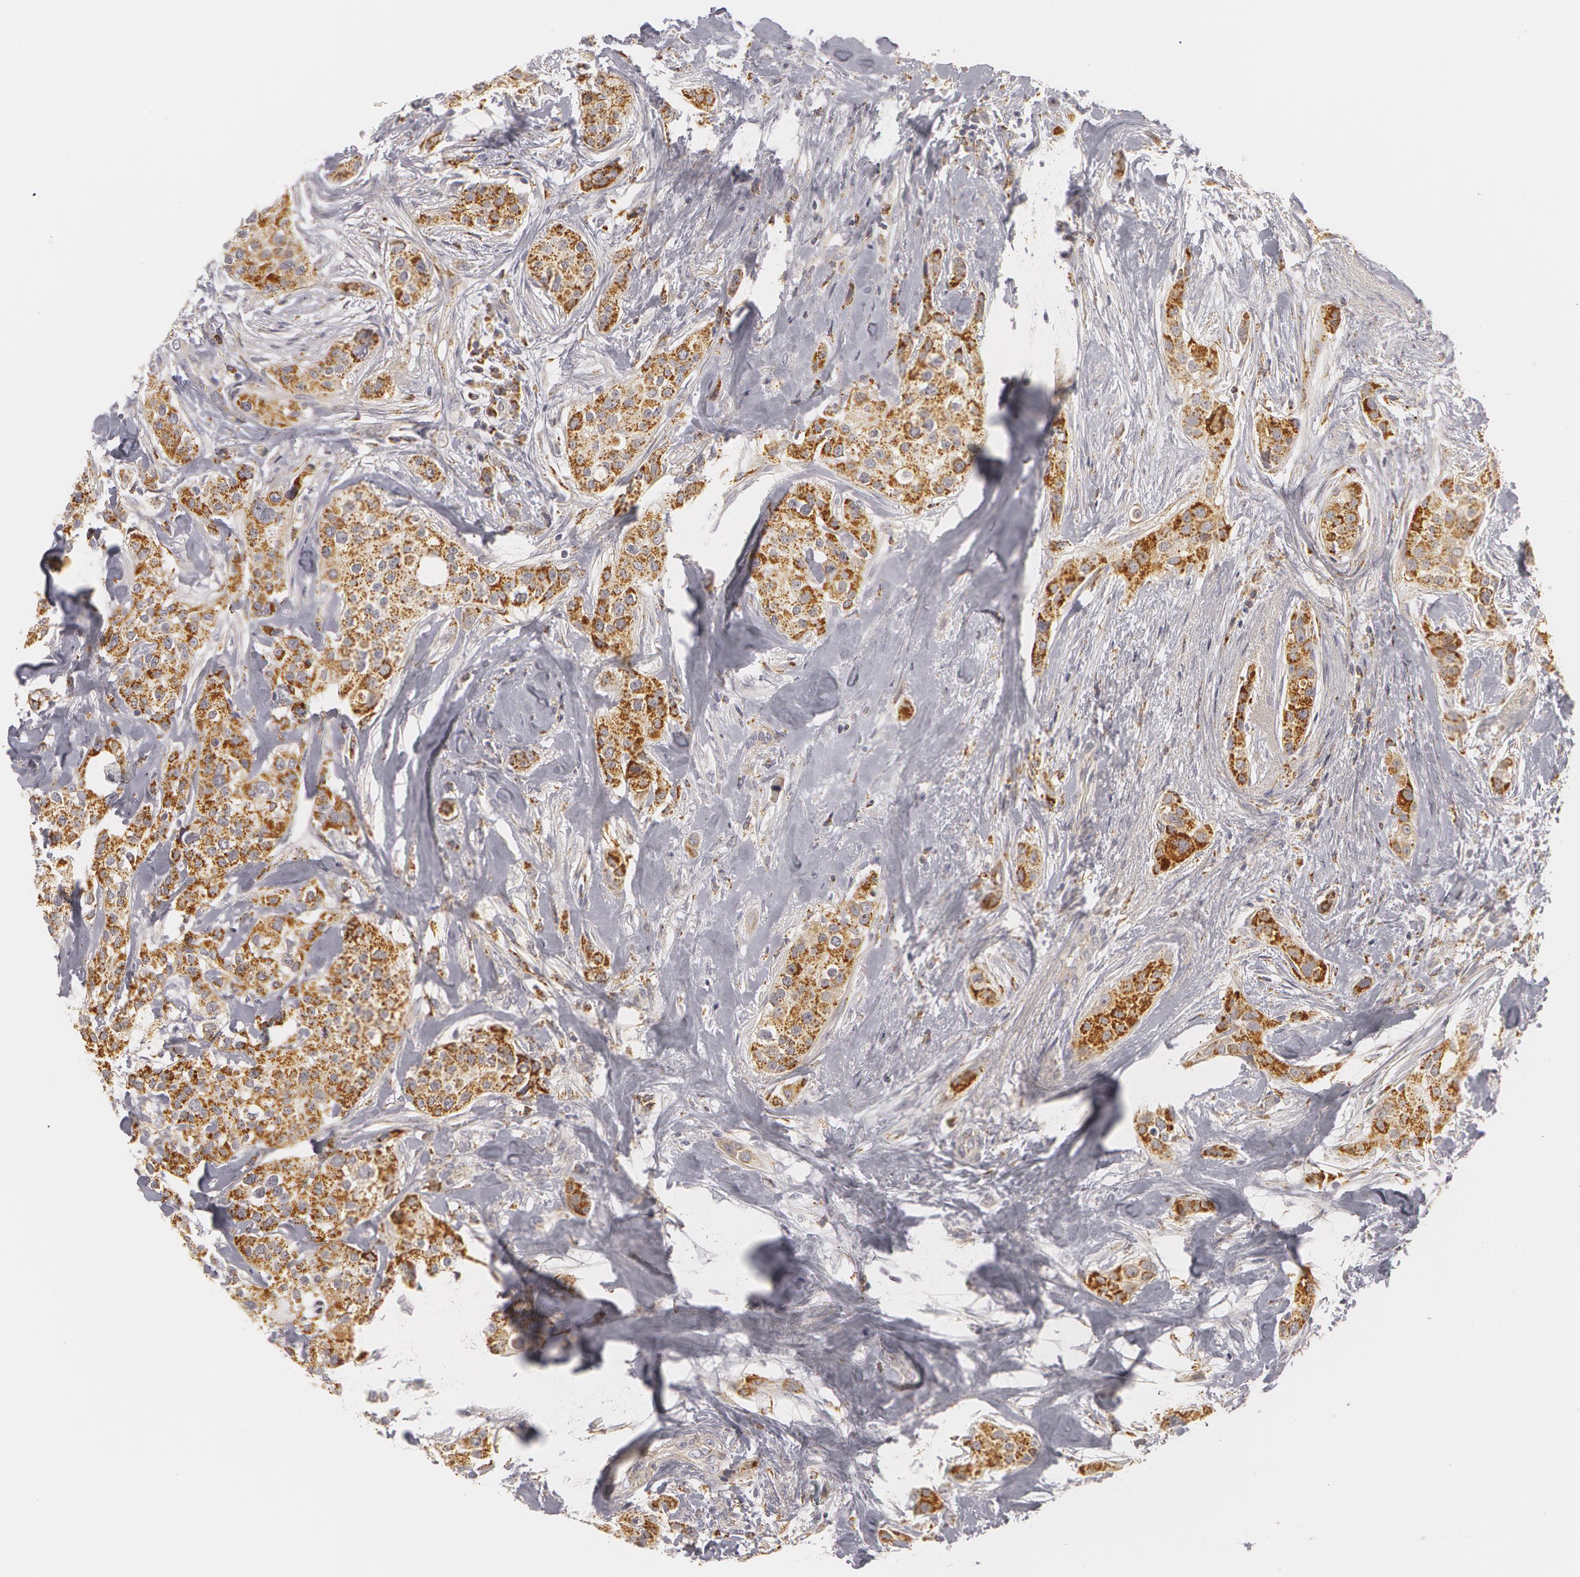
{"staining": {"intensity": "strong", "quantity": "25%-75%", "location": "cytoplasmic/membranous"}, "tissue": "breast cancer", "cell_type": "Tumor cells", "image_type": "cancer", "snomed": [{"axis": "morphology", "description": "Duct carcinoma"}, {"axis": "topography", "description": "Breast"}], "caption": "A brown stain shows strong cytoplasmic/membranous positivity of a protein in human invasive ductal carcinoma (breast) tumor cells. The staining was performed using DAB (3,3'-diaminobenzidine) to visualize the protein expression in brown, while the nuclei were stained in blue with hematoxylin (Magnification: 20x).", "gene": "C7", "patient": {"sex": "female", "age": 45}}